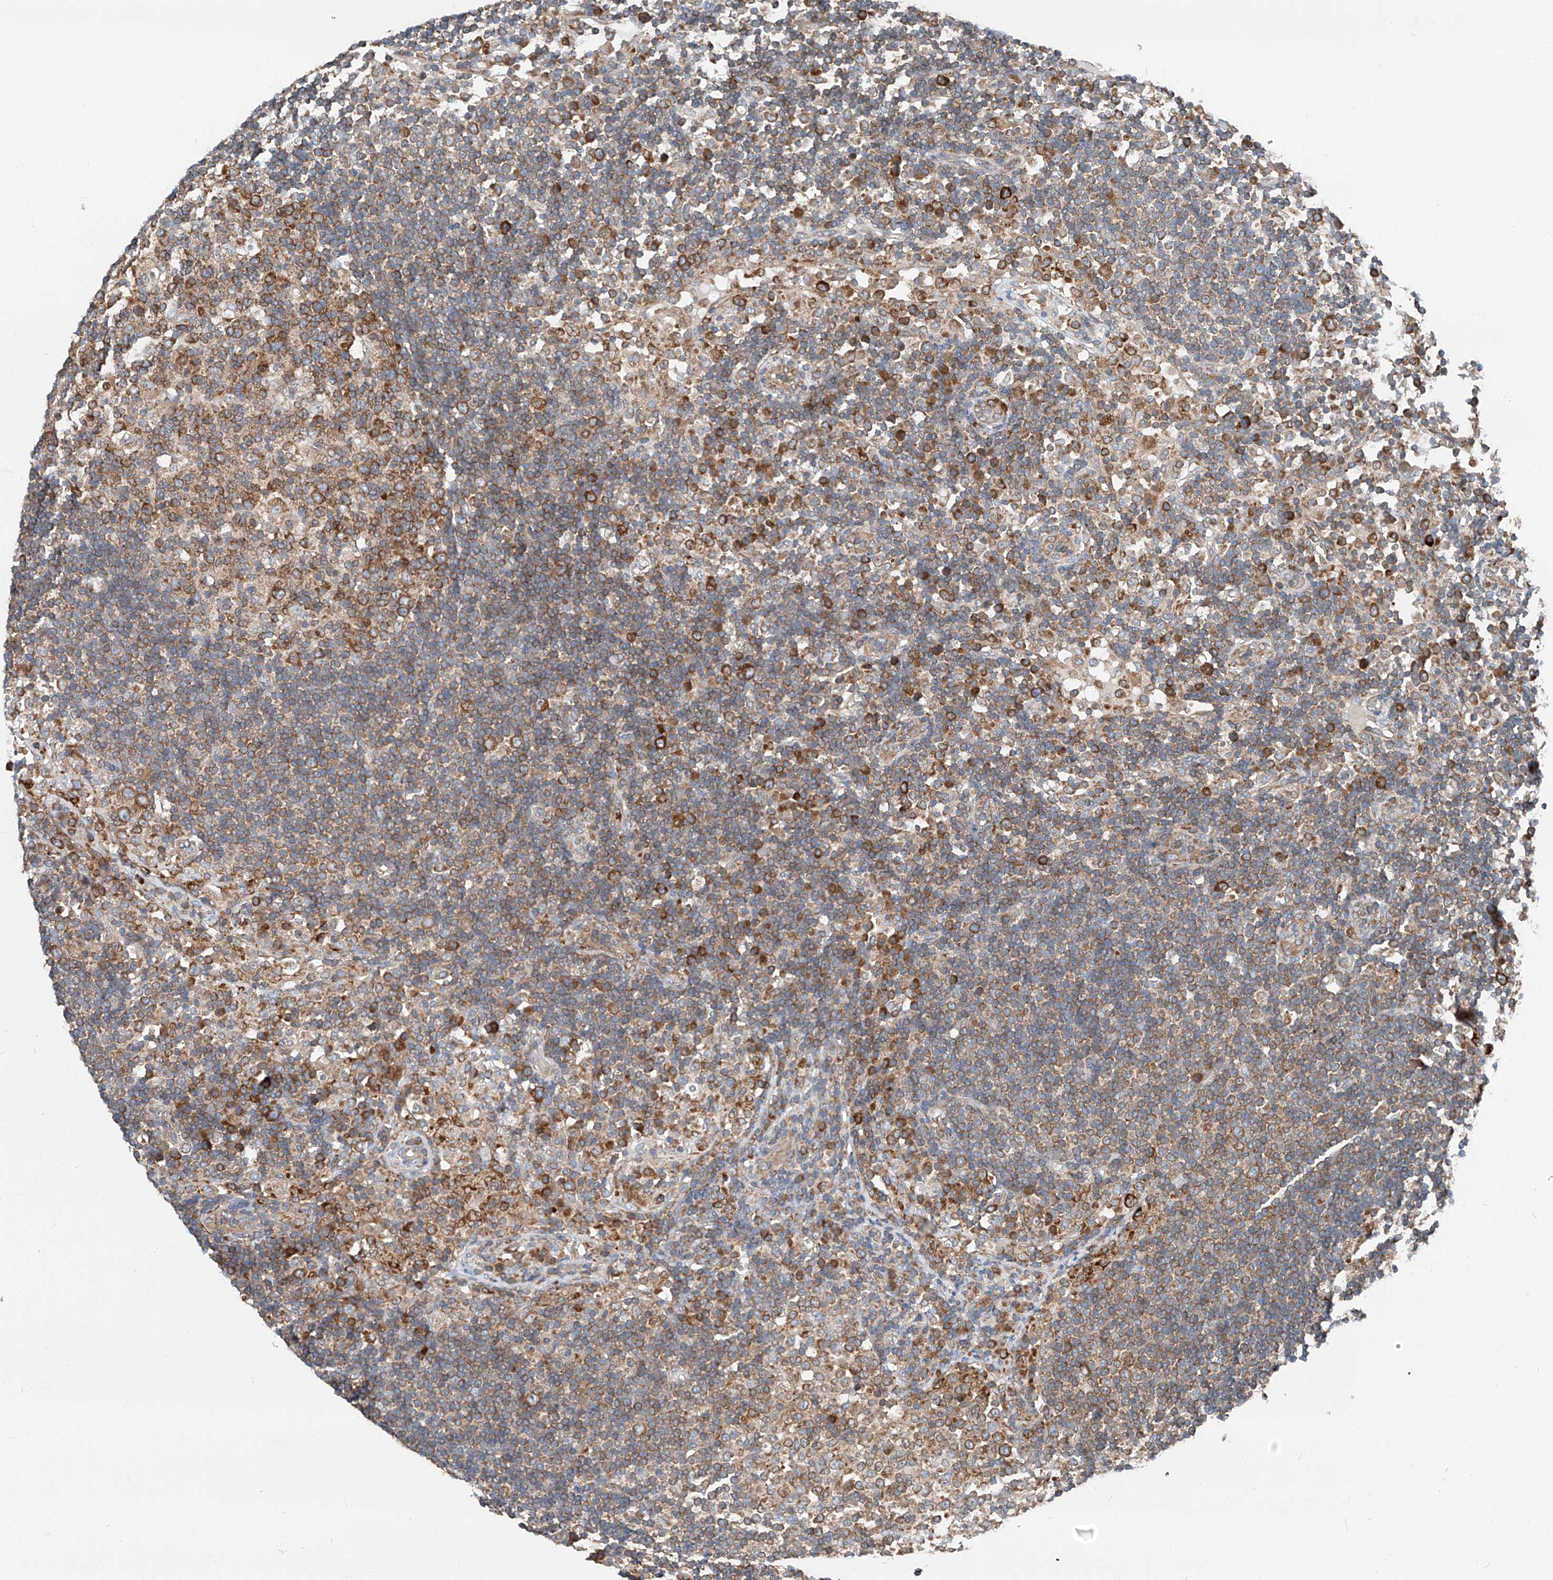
{"staining": {"intensity": "moderate", "quantity": ">75%", "location": "cytoplasmic/membranous"}, "tissue": "lymph node", "cell_type": "Germinal center cells", "image_type": "normal", "snomed": [{"axis": "morphology", "description": "Normal tissue, NOS"}, {"axis": "topography", "description": "Lymph node"}], "caption": "Immunohistochemical staining of benign lymph node displays moderate cytoplasmic/membranous protein staining in approximately >75% of germinal center cells.", "gene": "ZC3H15", "patient": {"sex": "female", "age": 53}}